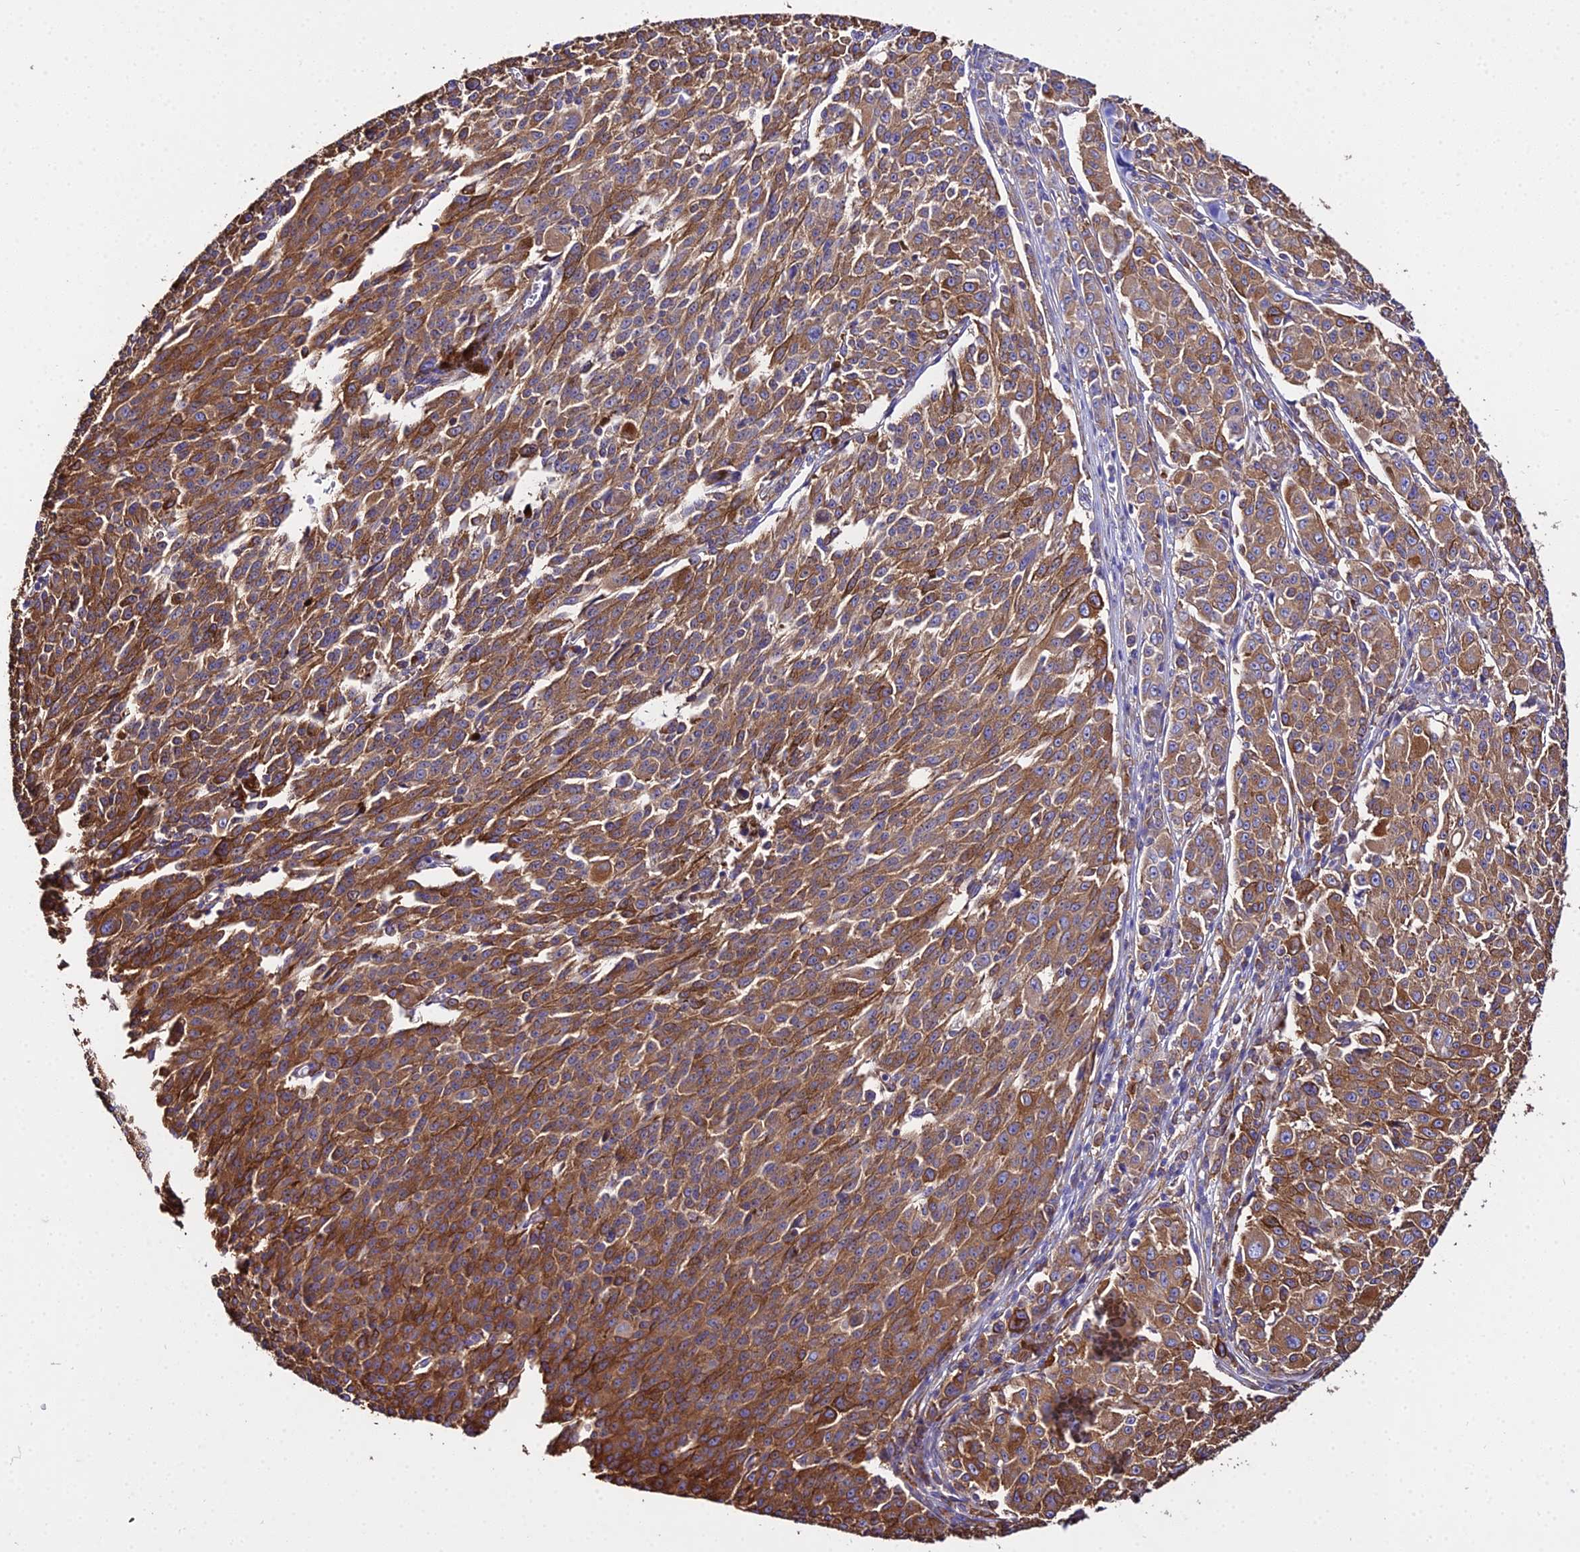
{"staining": {"intensity": "strong", "quantity": ">75%", "location": "cytoplasmic/membranous"}, "tissue": "melanoma", "cell_type": "Tumor cells", "image_type": "cancer", "snomed": [{"axis": "morphology", "description": "Malignant melanoma, NOS"}, {"axis": "topography", "description": "Skin"}], "caption": "Strong cytoplasmic/membranous positivity for a protein is identified in about >75% of tumor cells of malignant melanoma using immunohistochemistry (IHC).", "gene": "TUBA3D", "patient": {"sex": "female", "age": 52}}